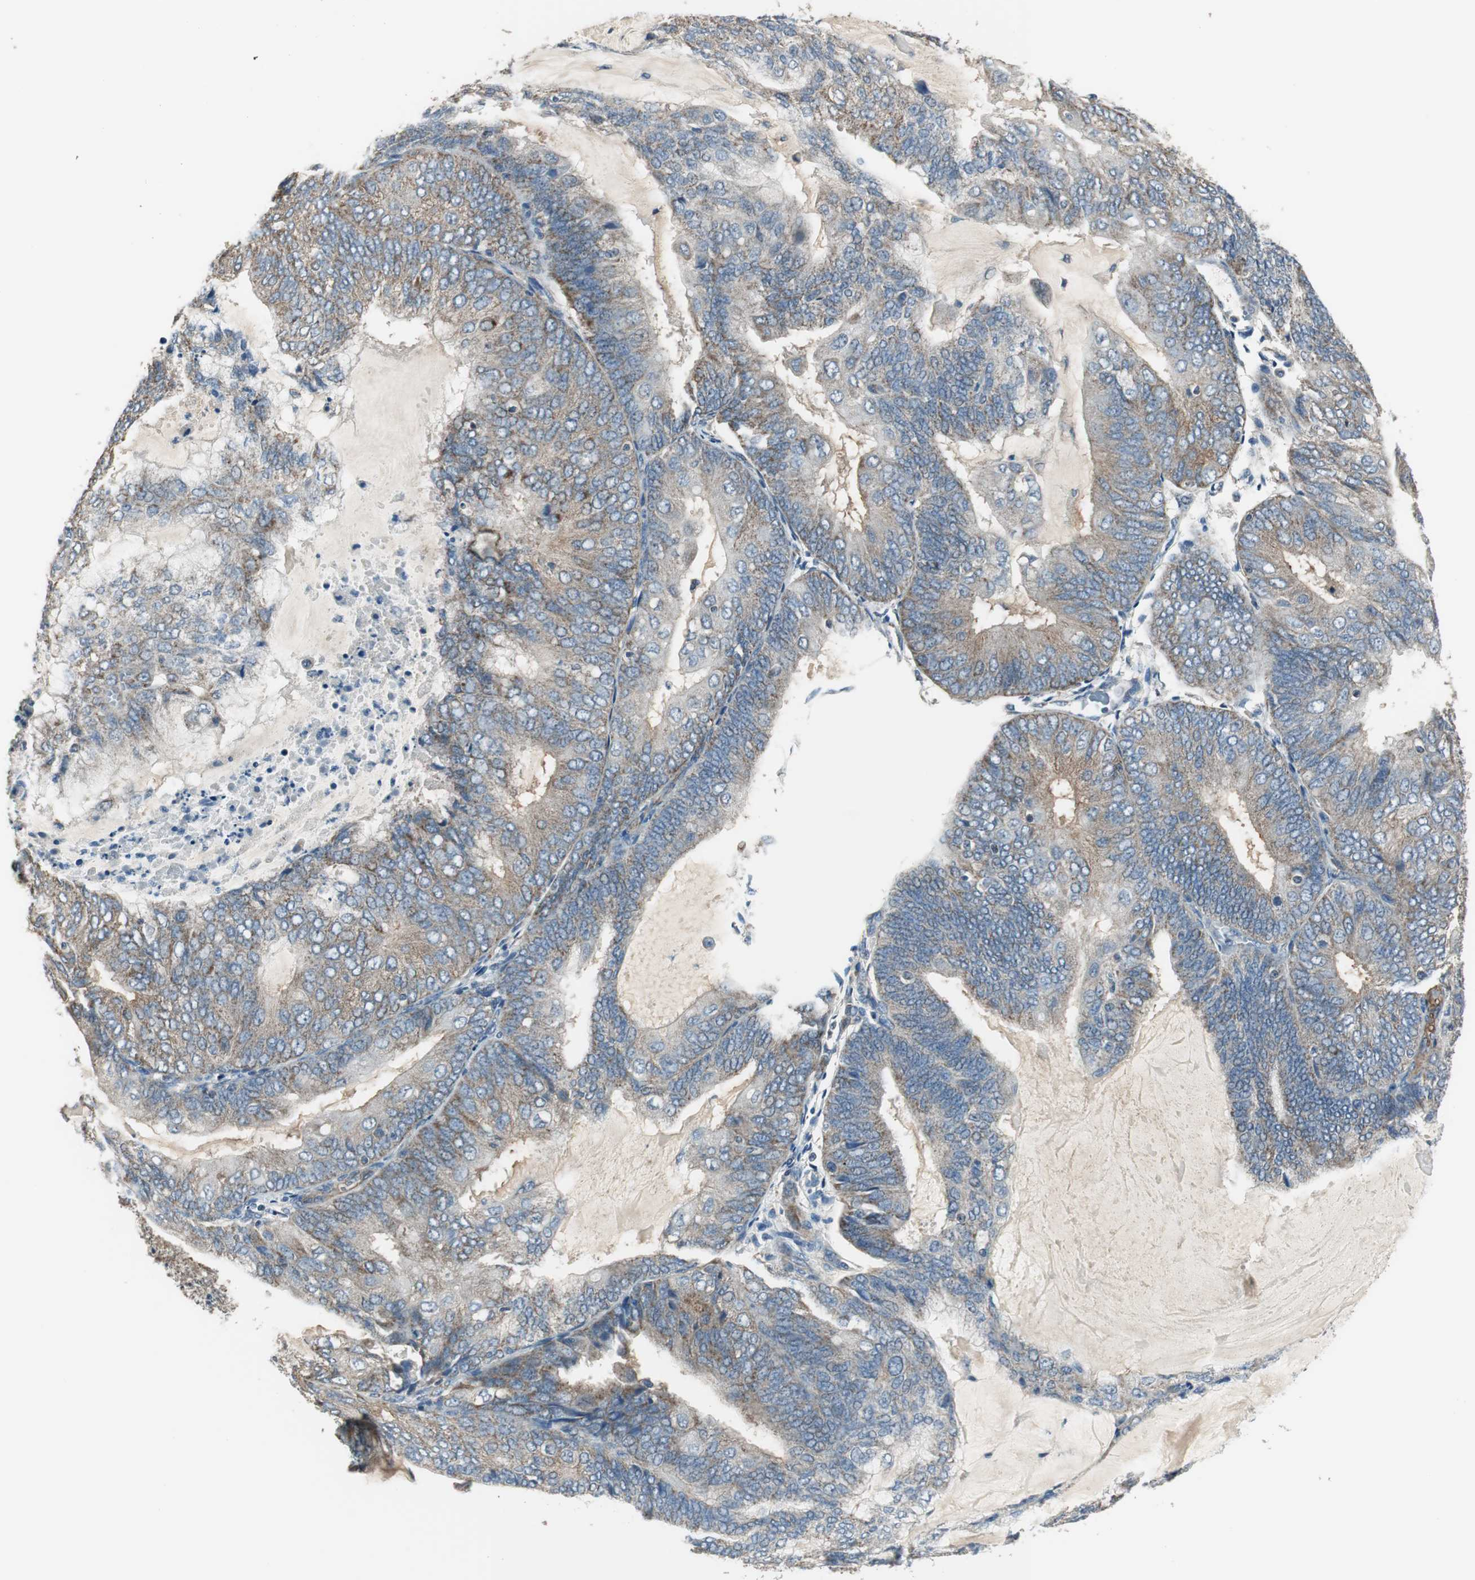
{"staining": {"intensity": "weak", "quantity": ">75%", "location": "cytoplasmic/membranous"}, "tissue": "endometrial cancer", "cell_type": "Tumor cells", "image_type": "cancer", "snomed": [{"axis": "morphology", "description": "Adenocarcinoma, NOS"}, {"axis": "topography", "description": "Endometrium"}], "caption": "Immunohistochemistry (IHC) of endometrial cancer shows low levels of weak cytoplasmic/membranous staining in approximately >75% of tumor cells. (DAB IHC, brown staining for protein, blue staining for nuclei).", "gene": "MSTO1", "patient": {"sex": "female", "age": 81}}